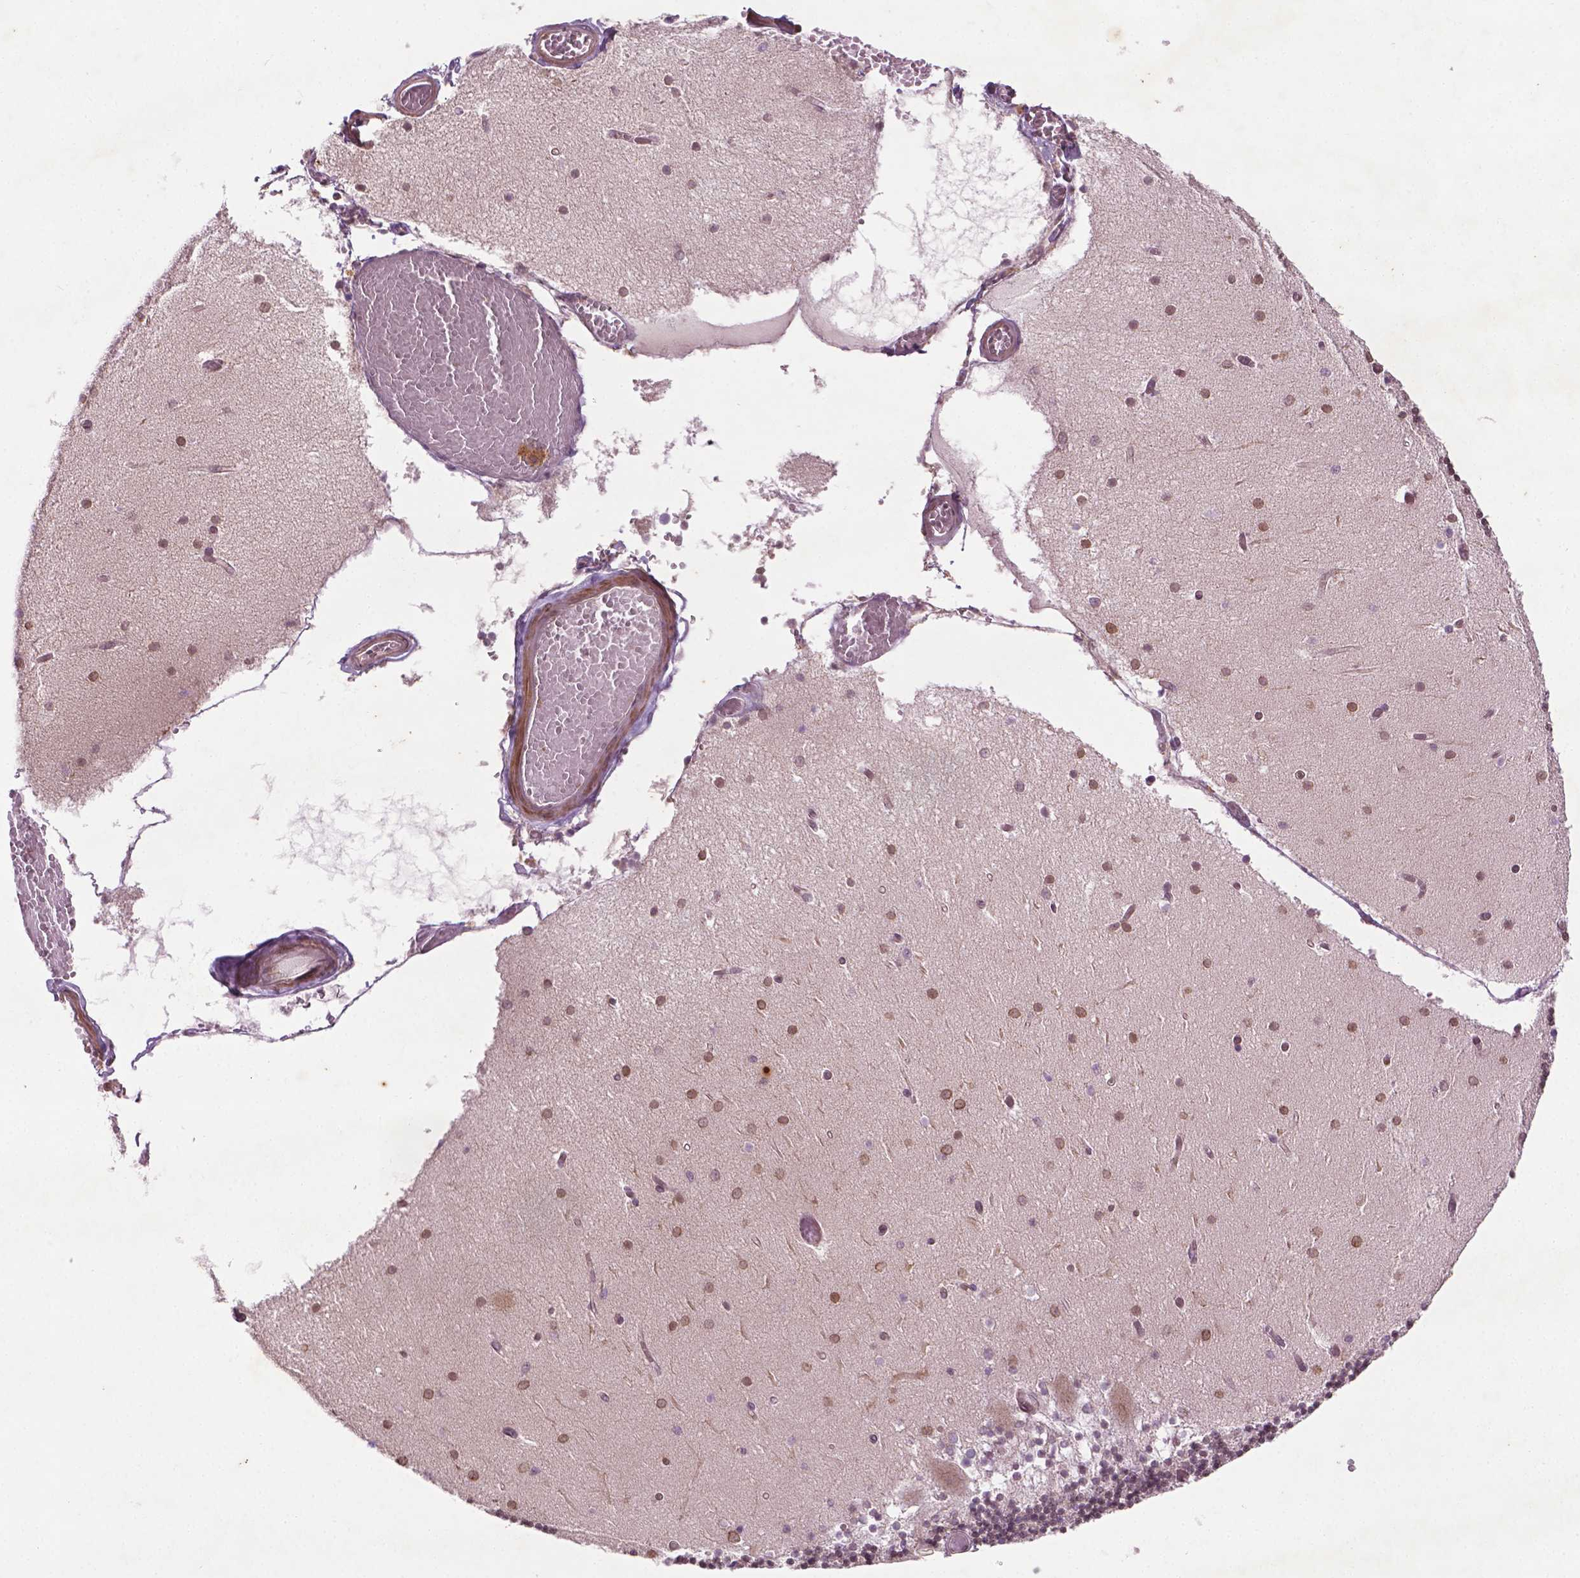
{"staining": {"intensity": "negative", "quantity": "none", "location": "none"}, "tissue": "cerebellum", "cell_type": "Cells in granular layer", "image_type": "normal", "snomed": [{"axis": "morphology", "description": "Normal tissue, NOS"}, {"axis": "topography", "description": "Cerebellum"}], "caption": "A high-resolution photomicrograph shows immunohistochemistry (IHC) staining of normal cerebellum, which demonstrates no significant positivity in cells in granular layer.", "gene": "TCHP", "patient": {"sex": "female", "age": 28}}